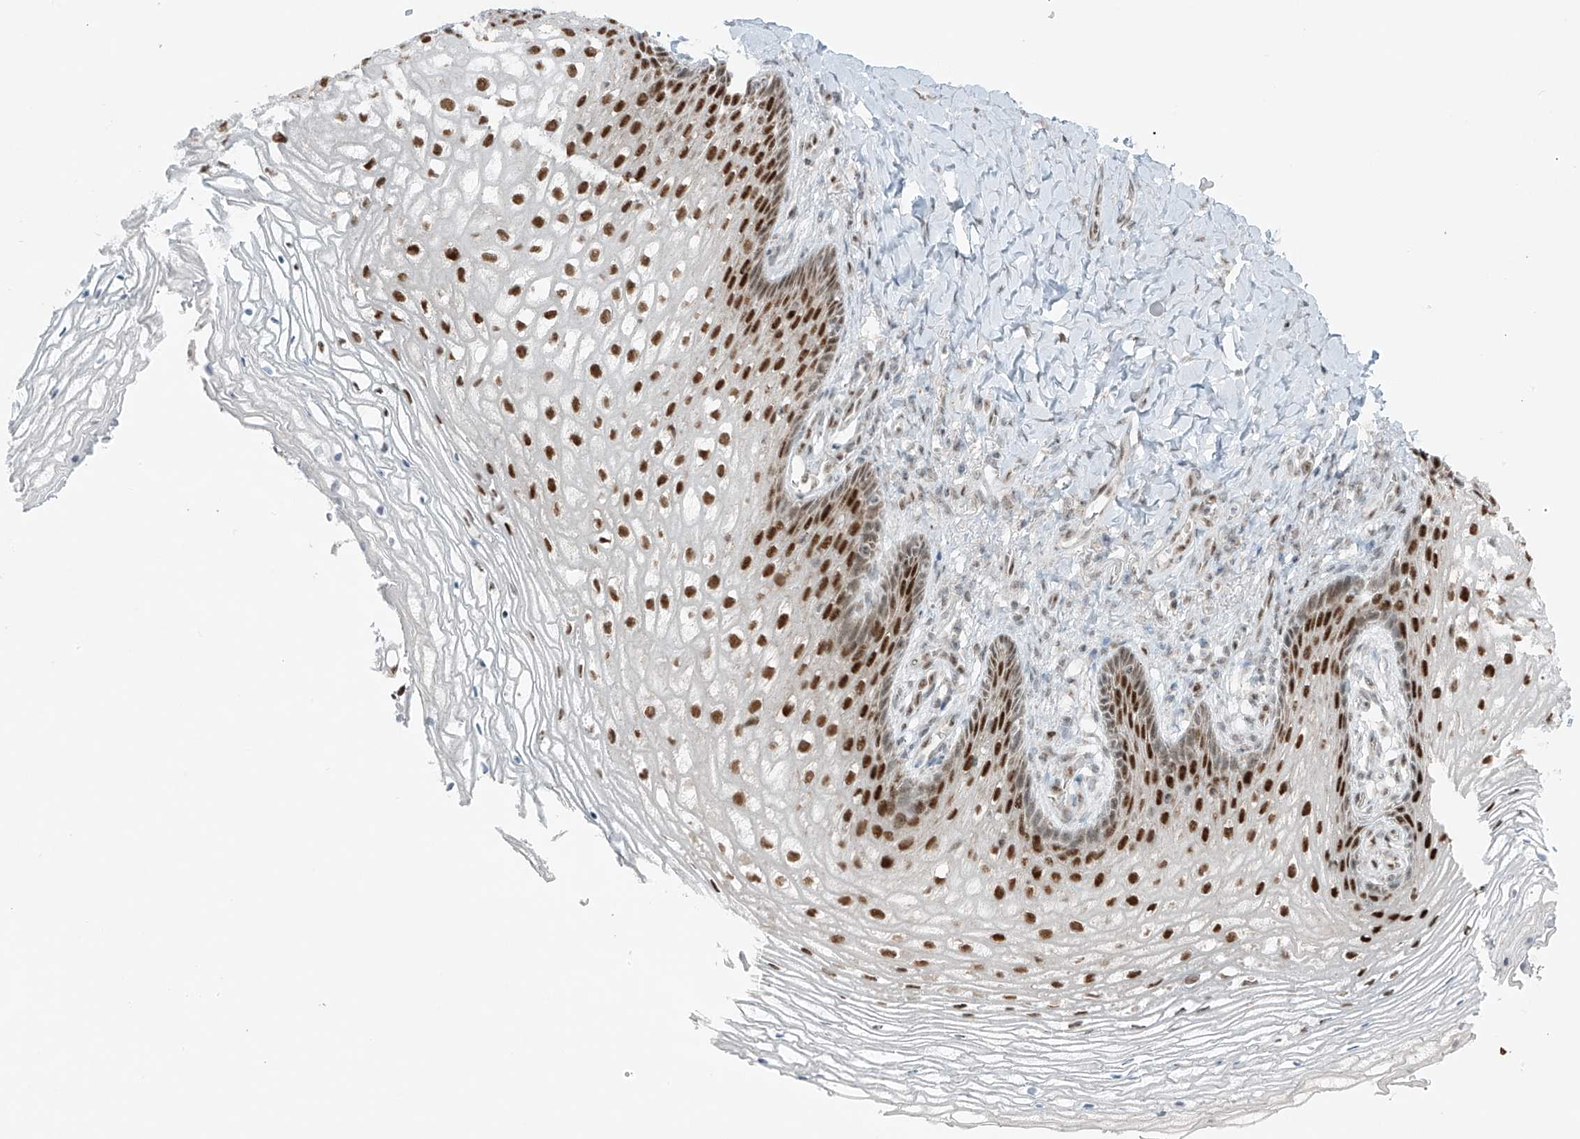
{"staining": {"intensity": "strong", "quantity": ">75%", "location": "nuclear"}, "tissue": "vagina", "cell_type": "Squamous epithelial cells", "image_type": "normal", "snomed": [{"axis": "morphology", "description": "Normal tissue, NOS"}, {"axis": "topography", "description": "Vagina"}], "caption": "A high-resolution micrograph shows immunohistochemistry staining of unremarkable vagina, which shows strong nuclear positivity in about >75% of squamous epithelial cells. The staining is performed using DAB (3,3'-diaminobenzidine) brown chromogen to label protein expression. The nuclei are counter-stained blue using hematoxylin.", "gene": "WRNIP1", "patient": {"sex": "female", "age": 60}}